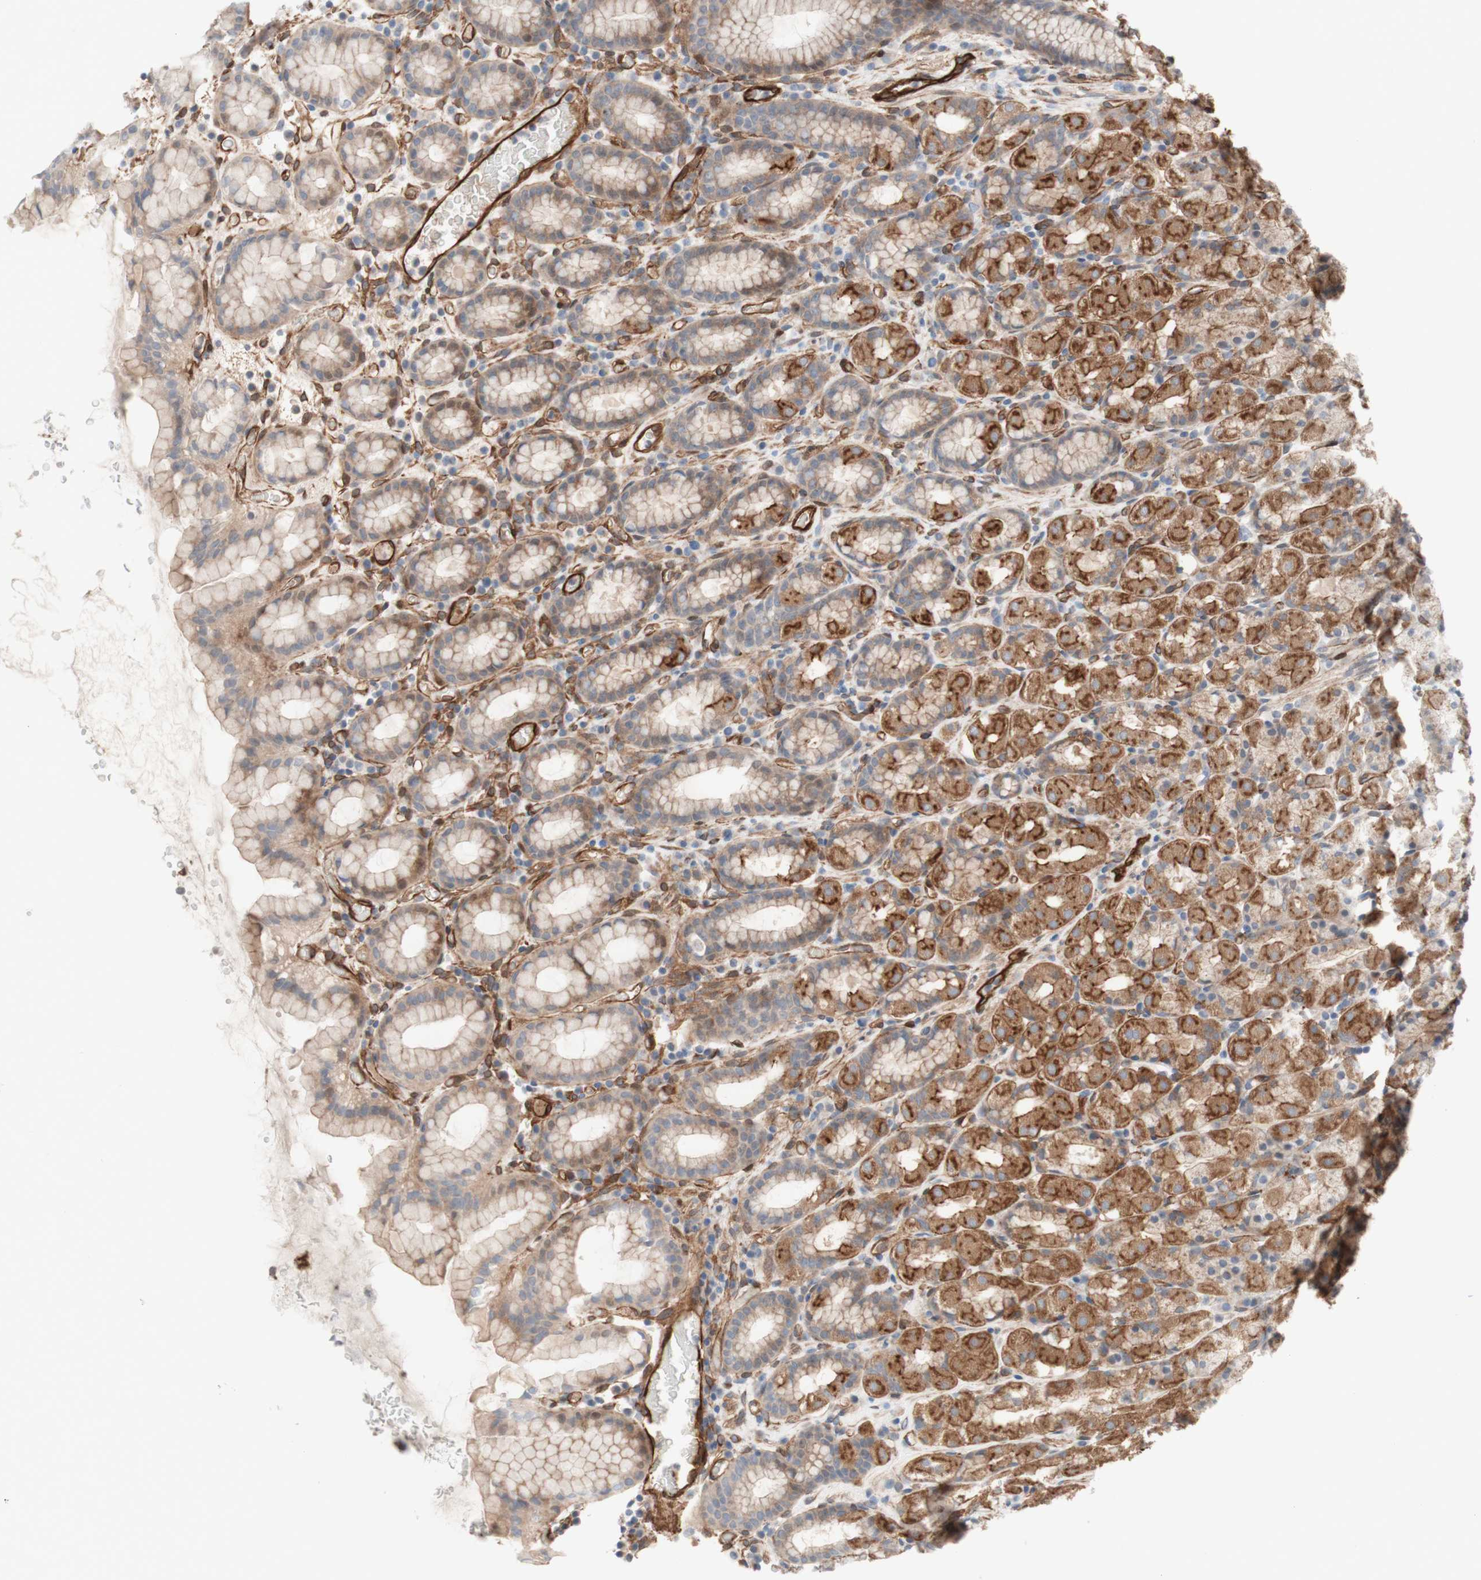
{"staining": {"intensity": "moderate", "quantity": "25%-75%", "location": "cytoplasmic/membranous"}, "tissue": "stomach", "cell_type": "Glandular cells", "image_type": "normal", "snomed": [{"axis": "morphology", "description": "Normal tissue, NOS"}, {"axis": "topography", "description": "Stomach, upper"}], "caption": "Immunohistochemical staining of normal human stomach reveals moderate cytoplasmic/membranous protein expression in approximately 25%-75% of glandular cells.", "gene": "CNN3", "patient": {"sex": "male", "age": 68}}